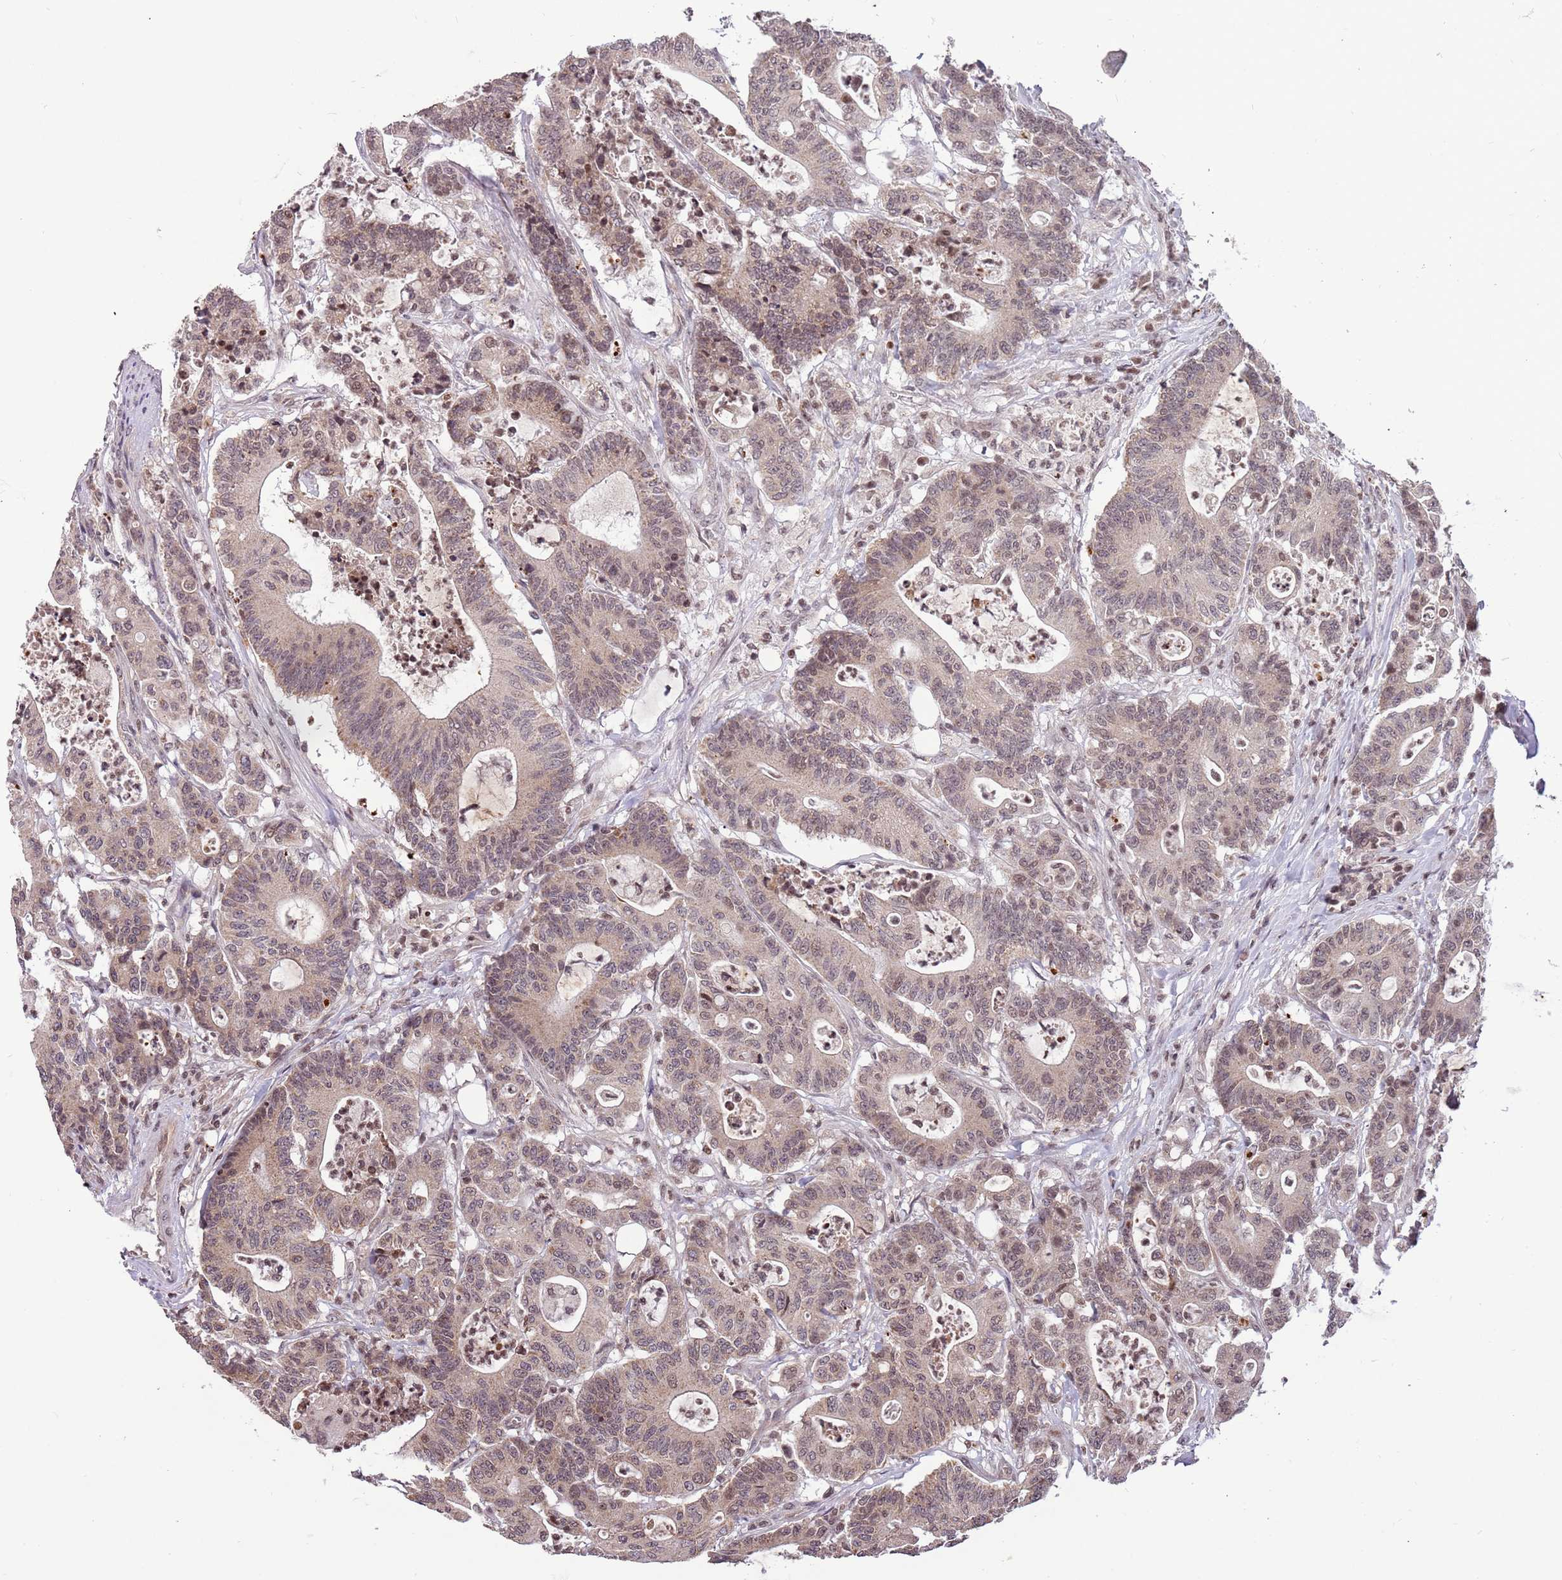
{"staining": {"intensity": "weak", "quantity": ">75%", "location": "nuclear"}, "tissue": "colorectal cancer", "cell_type": "Tumor cells", "image_type": "cancer", "snomed": [{"axis": "morphology", "description": "Adenocarcinoma, NOS"}, {"axis": "topography", "description": "Colon"}], "caption": "DAB (3,3'-diaminobenzidine) immunohistochemical staining of human colorectal cancer exhibits weak nuclear protein staining in about >75% of tumor cells. Using DAB (3,3'-diaminobenzidine) (brown) and hematoxylin (blue) stains, captured at high magnification using brightfield microscopy.", "gene": "SAMSN1", "patient": {"sex": "female", "age": 84}}